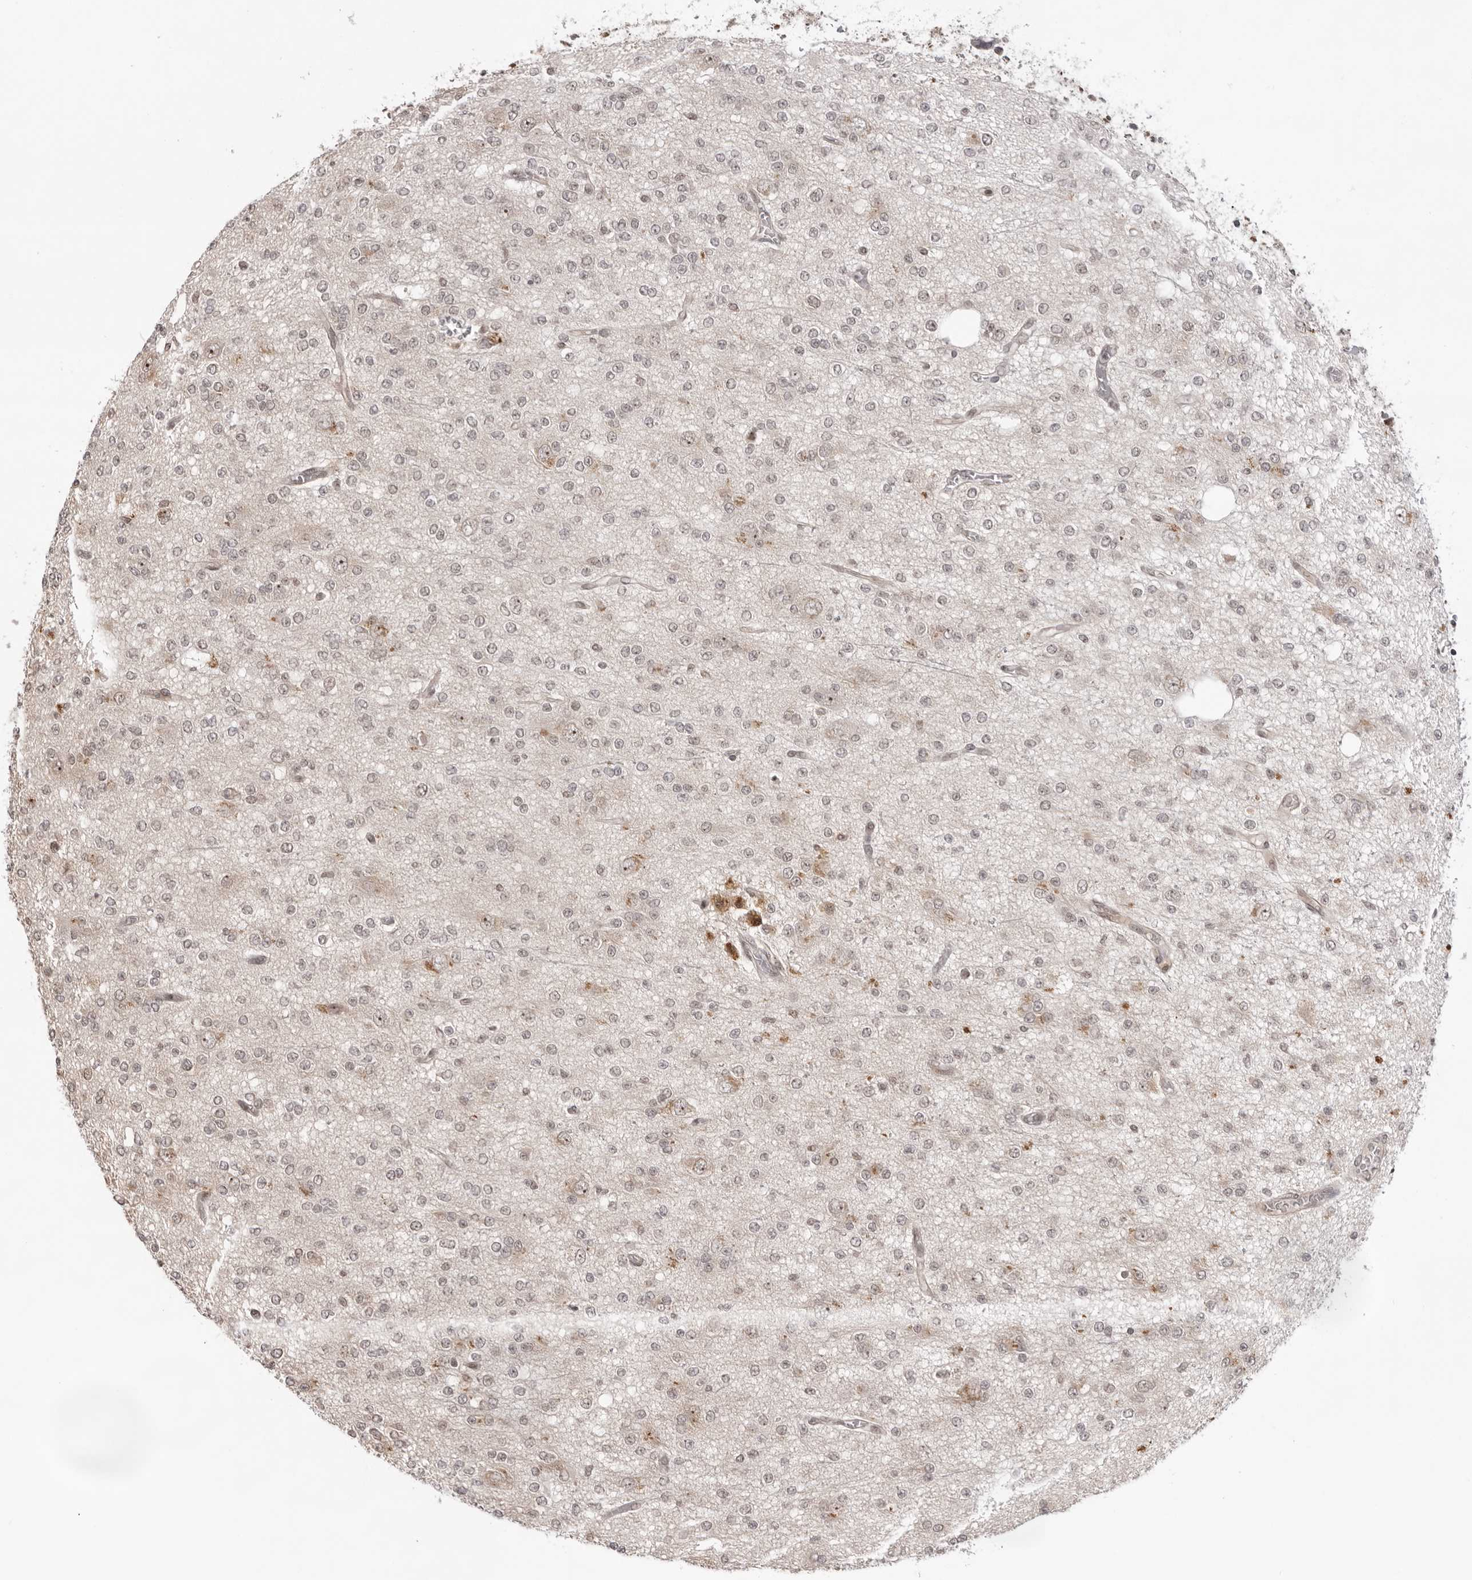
{"staining": {"intensity": "negative", "quantity": "none", "location": "none"}, "tissue": "glioma", "cell_type": "Tumor cells", "image_type": "cancer", "snomed": [{"axis": "morphology", "description": "Glioma, malignant, Low grade"}, {"axis": "topography", "description": "Brain"}], "caption": "Immunohistochemical staining of glioma shows no significant staining in tumor cells.", "gene": "EXOSC10", "patient": {"sex": "male", "age": 38}}